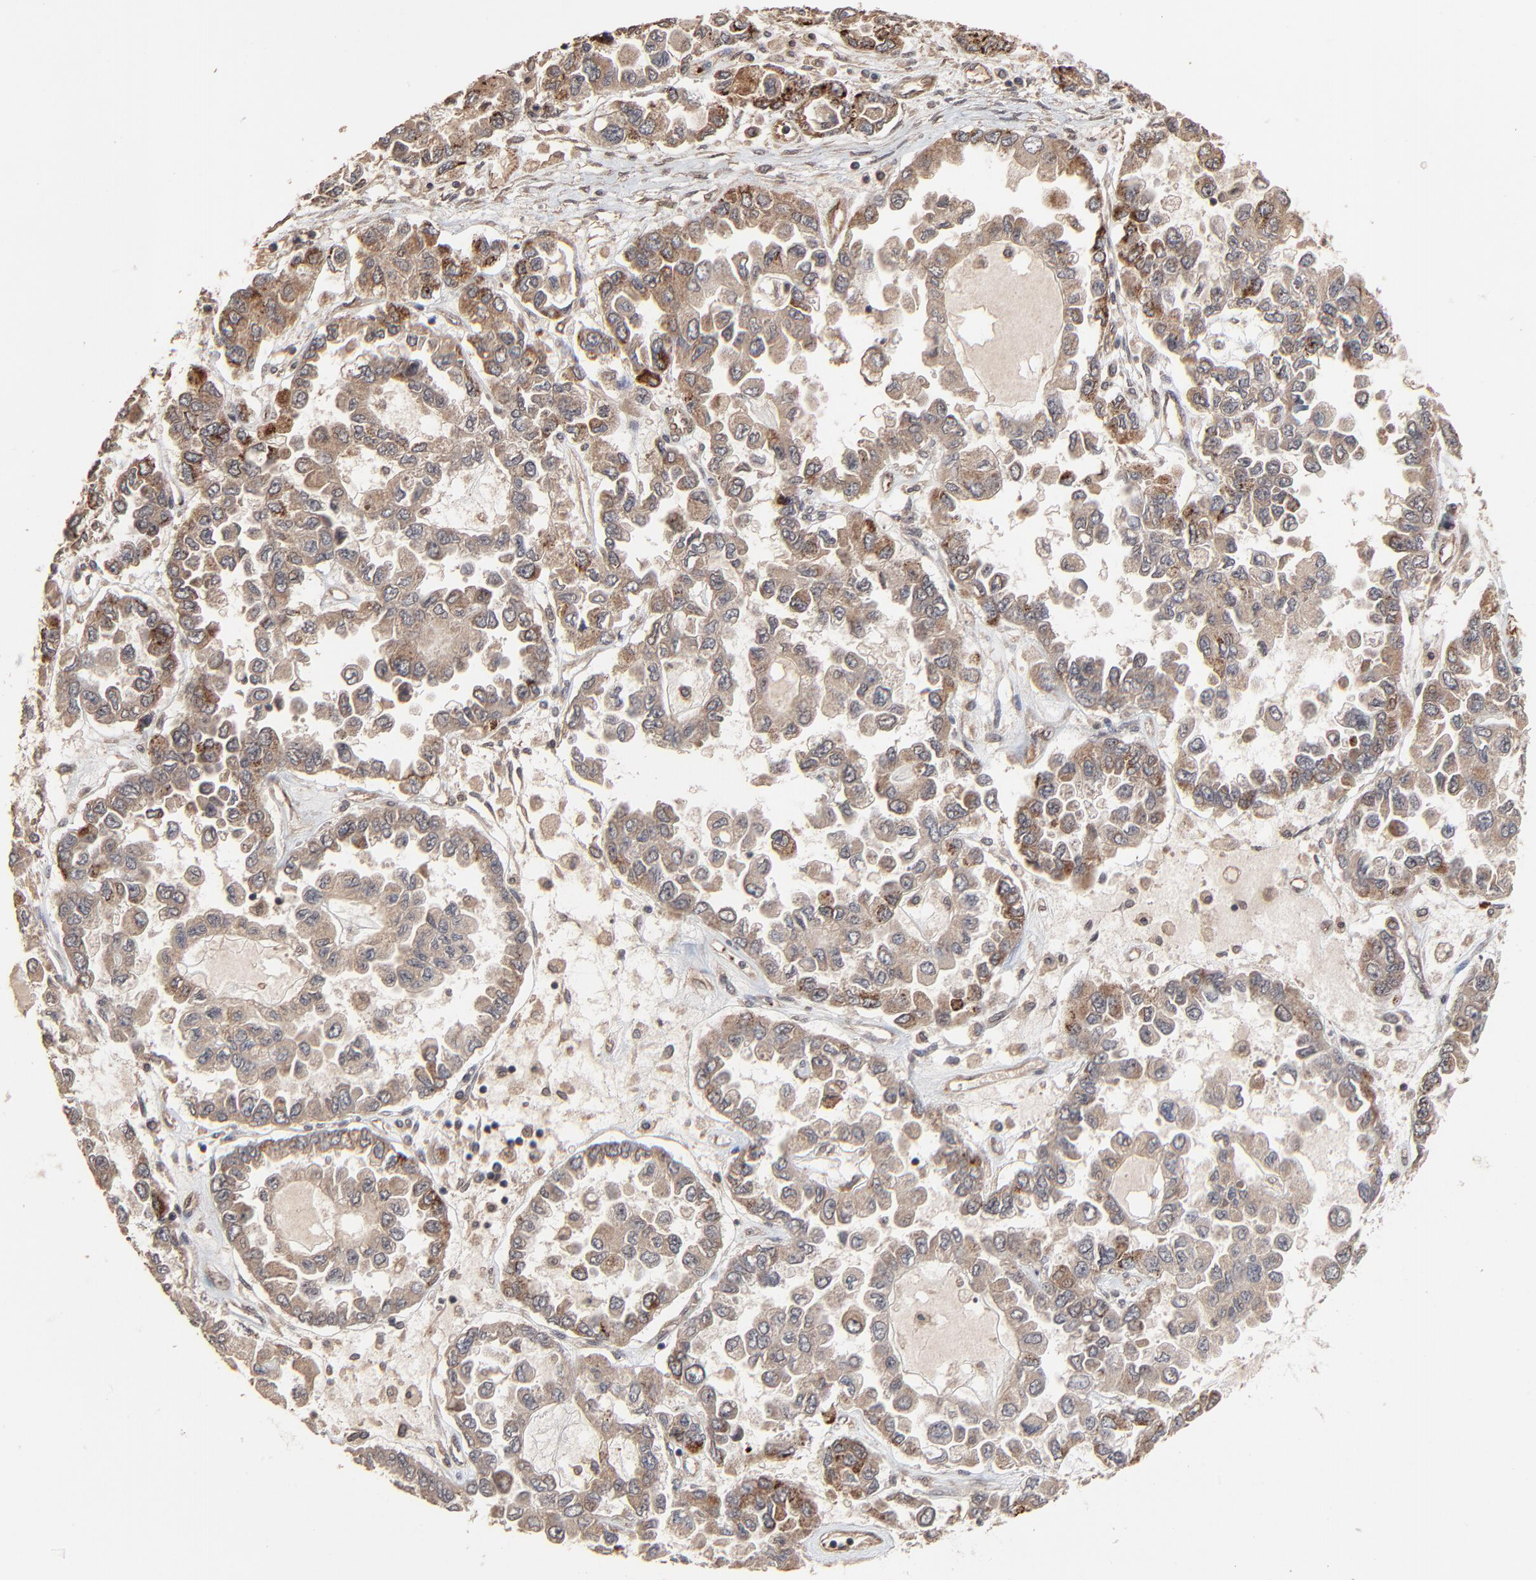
{"staining": {"intensity": "strong", "quantity": "<25%", "location": "cytoplasmic/membranous"}, "tissue": "ovarian cancer", "cell_type": "Tumor cells", "image_type": "cancer", "snomed": [{"axis": "morphology", "description": "Cystadenocarcinoma, serous, NOS"}, {"axis": "topography", "description": "Ovary"}], "caption": "Strong cytoplasmic/membranous positivity is appreciated in approximately <25% of tumor cells in ovarian cancer.", "gene": "FAM227A", "patient": {"sex": "female", "age": 84}}